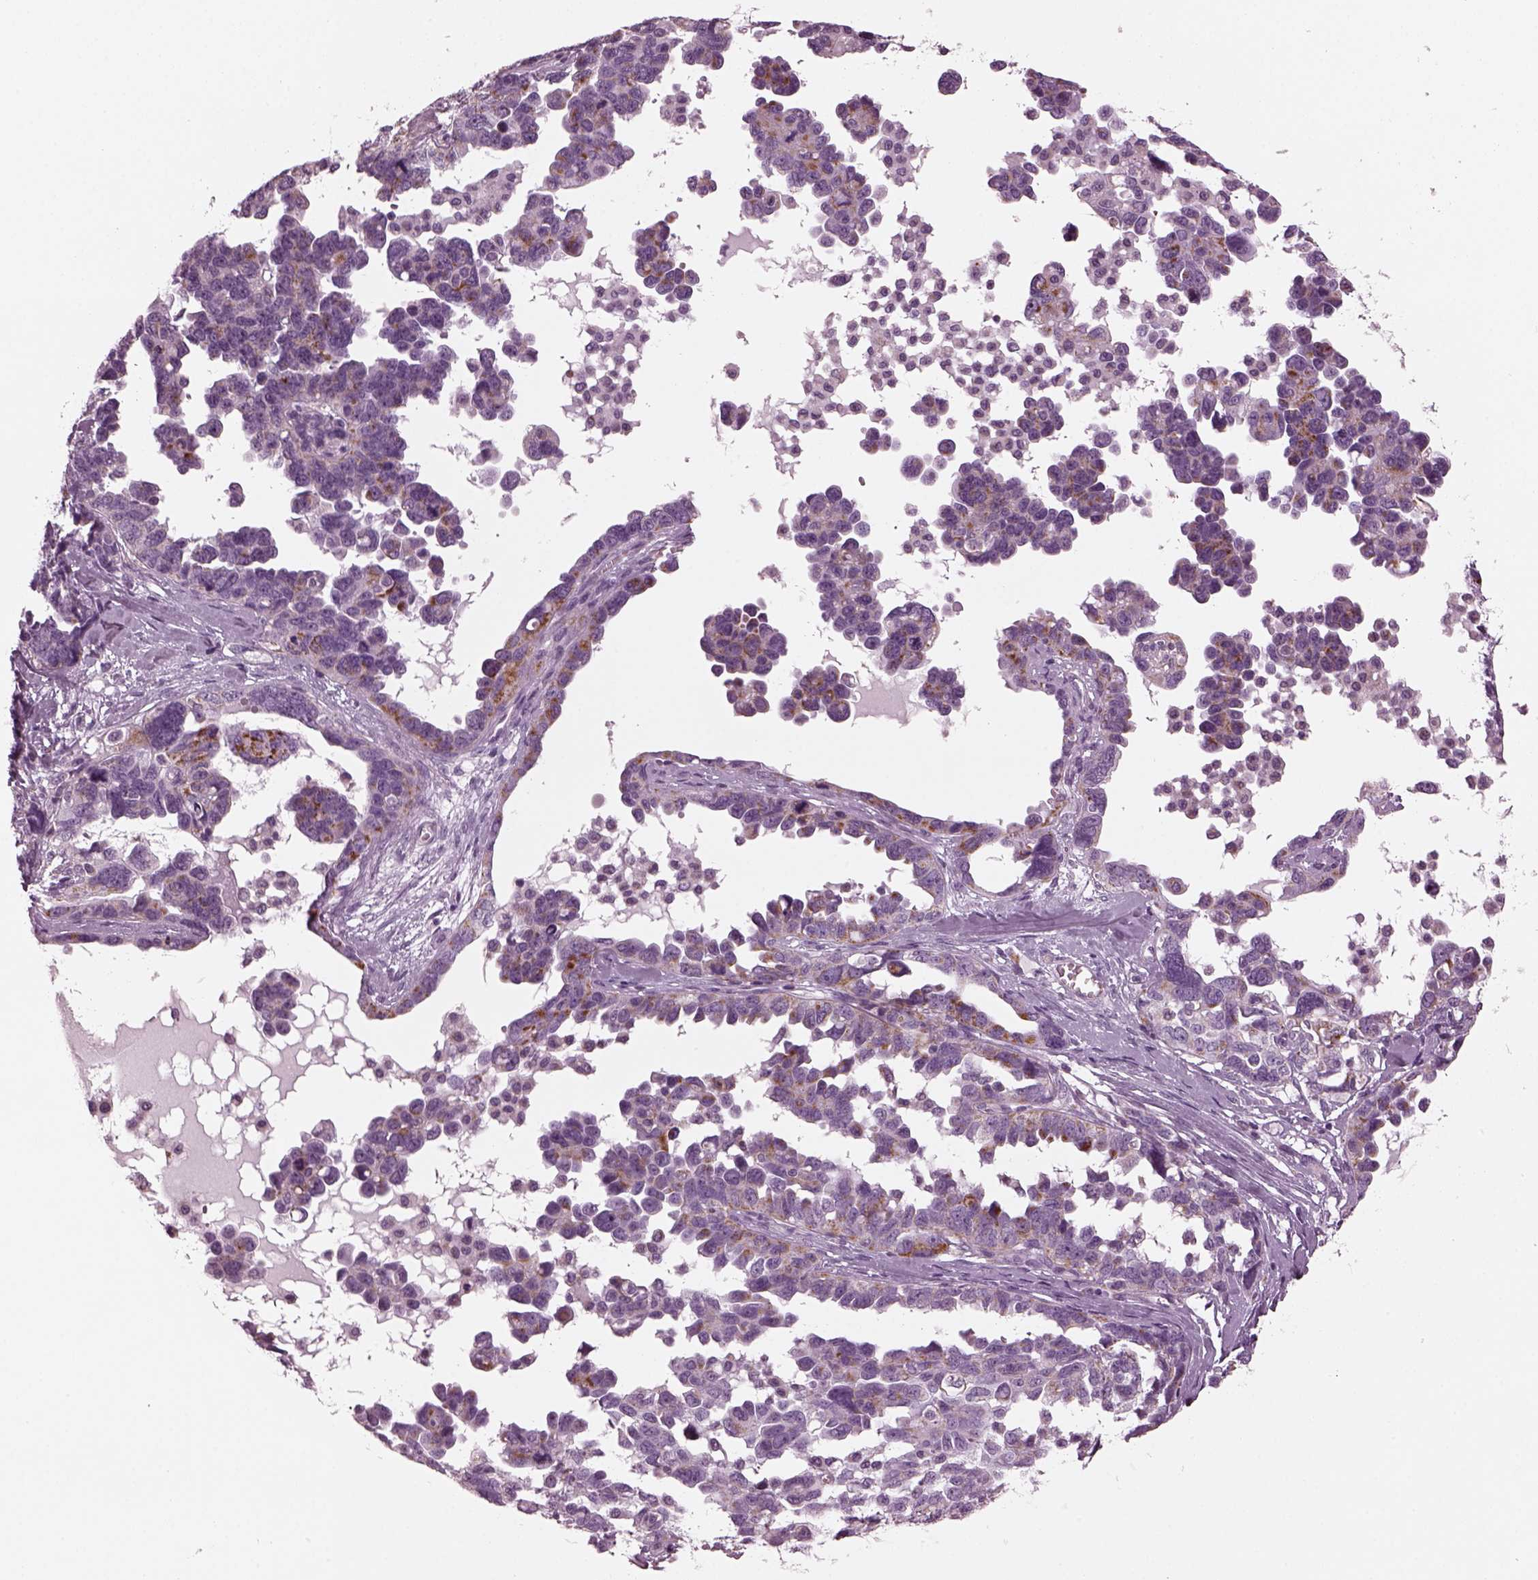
{"staining": {"intensity": "strong", "quantity": "<25%", "location": "cytoplasmic/membranous"}, "tissue": "ovarian cancer", "cell_type": "Tumor cells", "image_type": "cancer", "snomed": [{"axis": "morphology", "description": "Cystadenocarcinoma, serous, NOS"}, {"axis": "topography", "description": "Ovary"}], "caption": "Strong cytoplasmic/membranous expression is present in approximately <25% of tumor cells in serous cystadenocarcinoma (ovarian). The protein of interest is stained brown, and the nuclei are stained in blue (DAB IHC with brightfield microscopy, high magnification).", "gene": "RIMS2", "patient": {"sex": "female", "age": 69}}